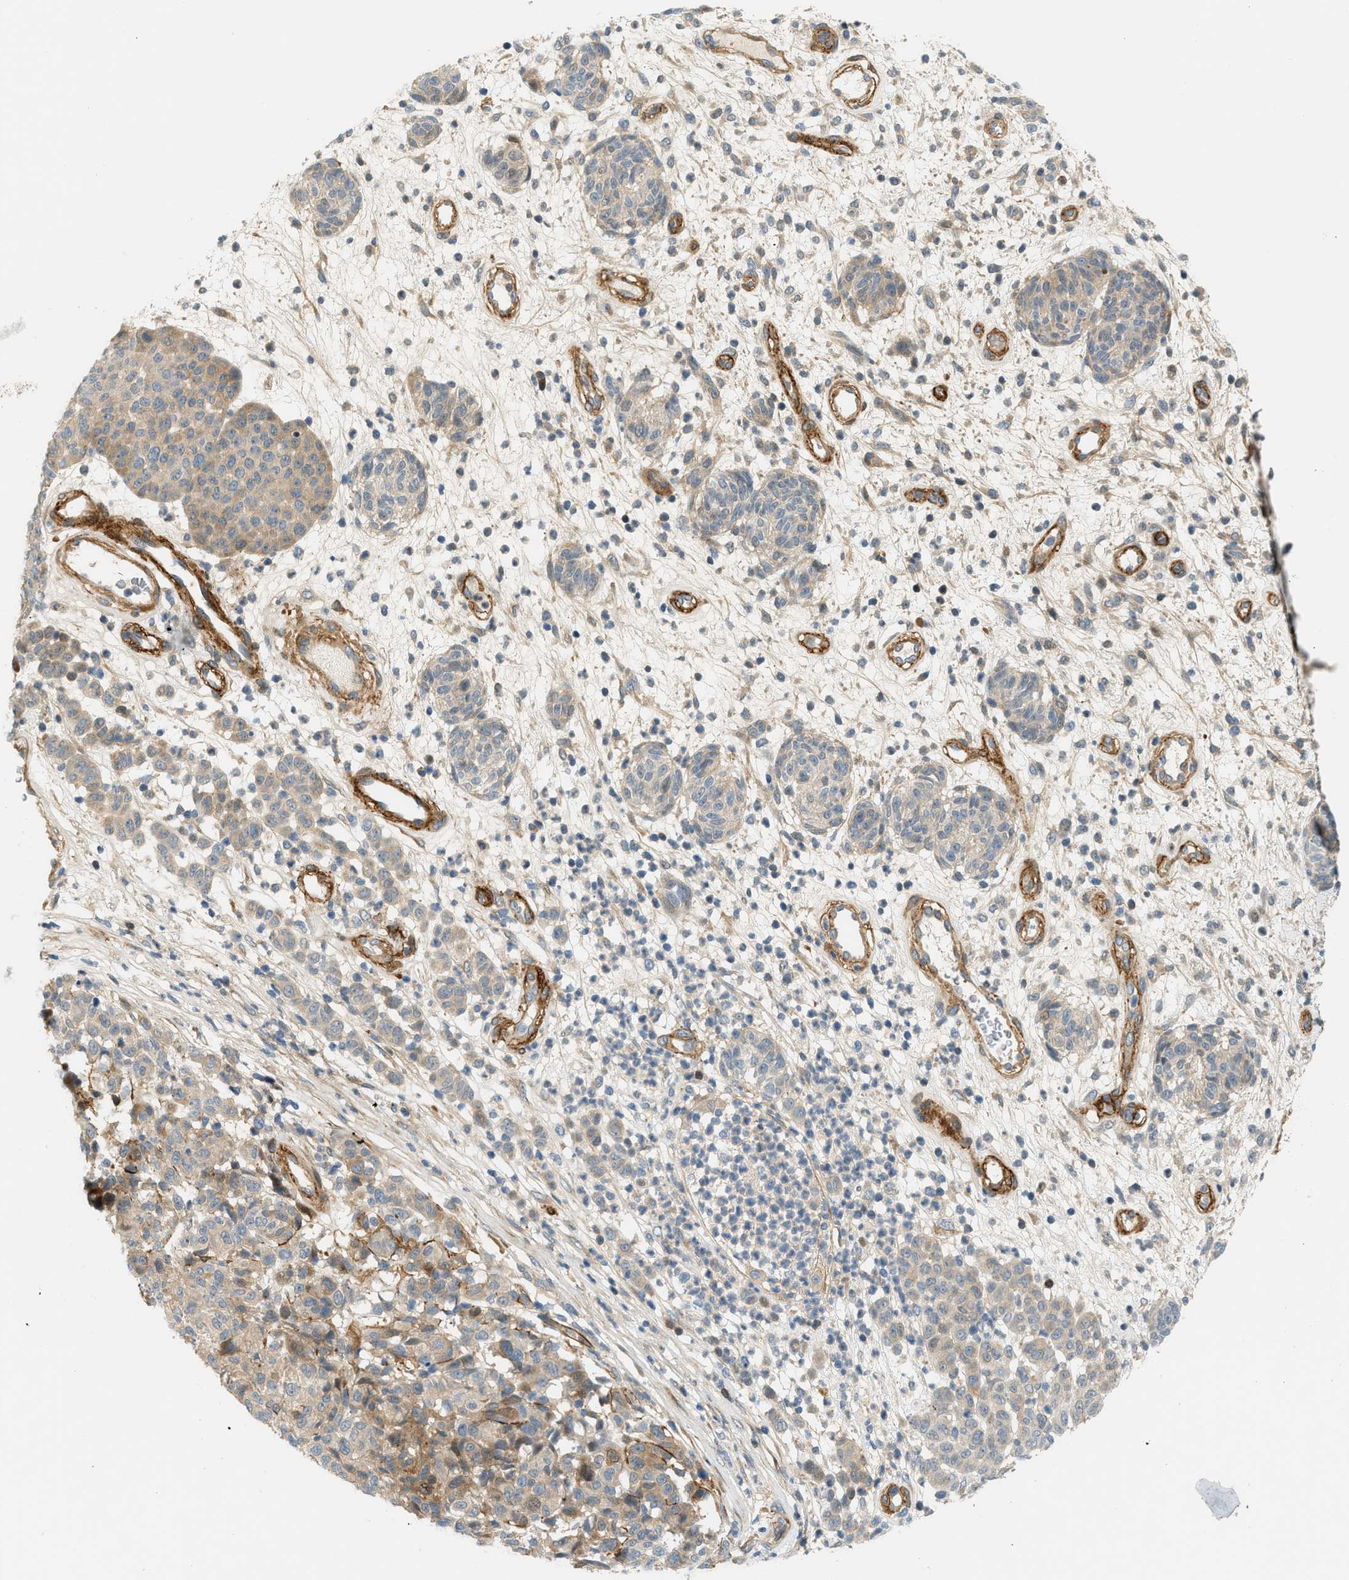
{"staining": {"intensity": "weak", "quantity": ">75%", "location": "cytoplasmic/membranous"}, "tissue": "melanoma", "cell_type": "Tumor cells", "image_type": "cancer", "snomed": [{"axis": "morphology", "description": "Malignant melanoma, NOS"}, {"axis": "topography", "description": "Skin"}], "caption": "Immunohistochemistry (IHC) of human melanoma reveals low levels of weak cytoplasmic/membranous staining in about >75% of tumor cells.", "gene": "EDNRA", "patient": {"sex": "male", "age": 59}}